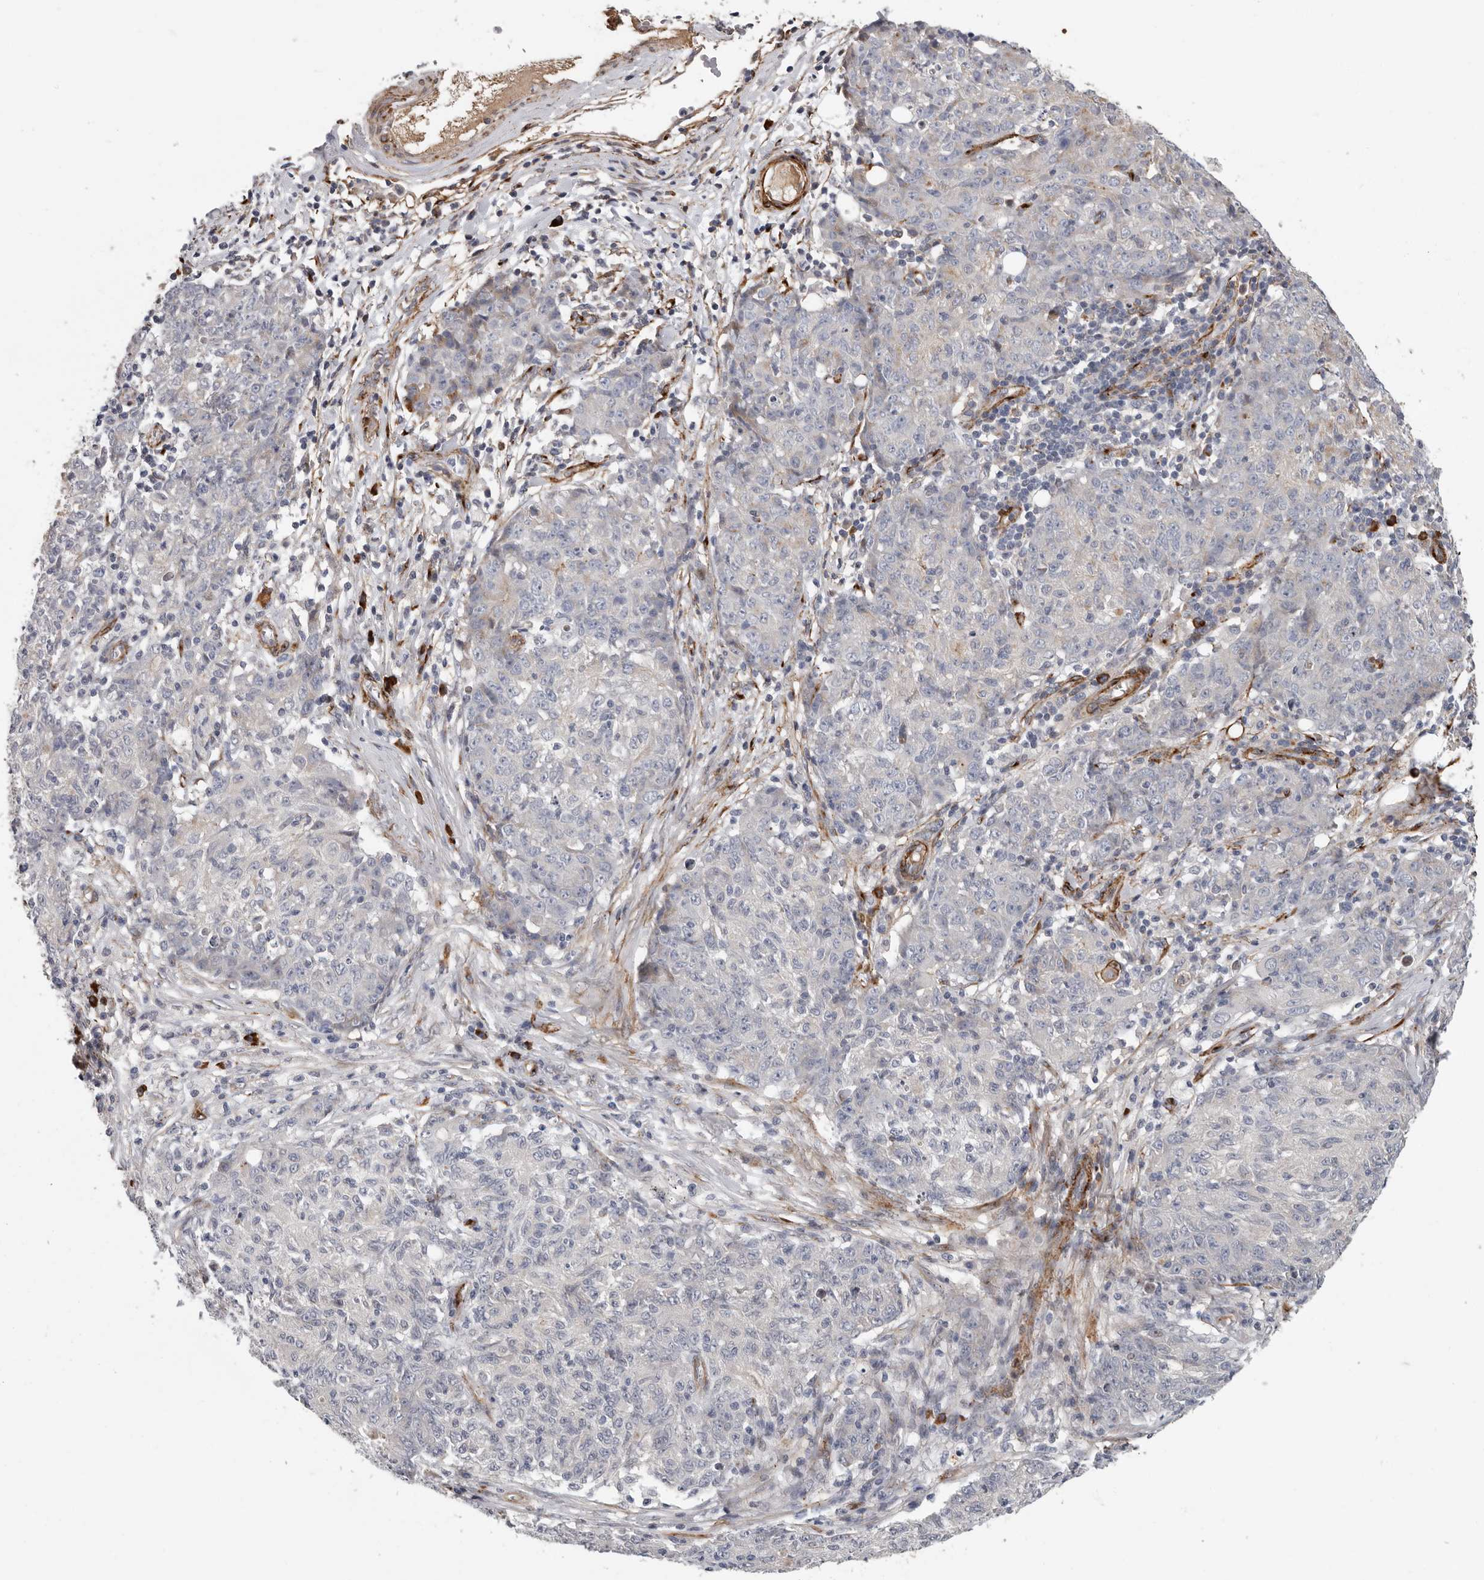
{"staining": {"intensity": "negative", "quantity": "none", "location": "none"}, "tissue": "ovarian cancer", "cell_type": "Tumor cells", "image_type": "cancer", "snomed": [{"axis": "morphology", "description": "Carcinoma, endometroid"}, {"axis": "topography", "description": "Ovary"}], "caption": "This is an immunohistochemistry (IHC) photomicrograph of human ovarian cancer (endometroid carcinoma). There is no positivity in tumor cells.", "gene": "ATXN3L", "patient": {"sex": "female", "age": 42}}